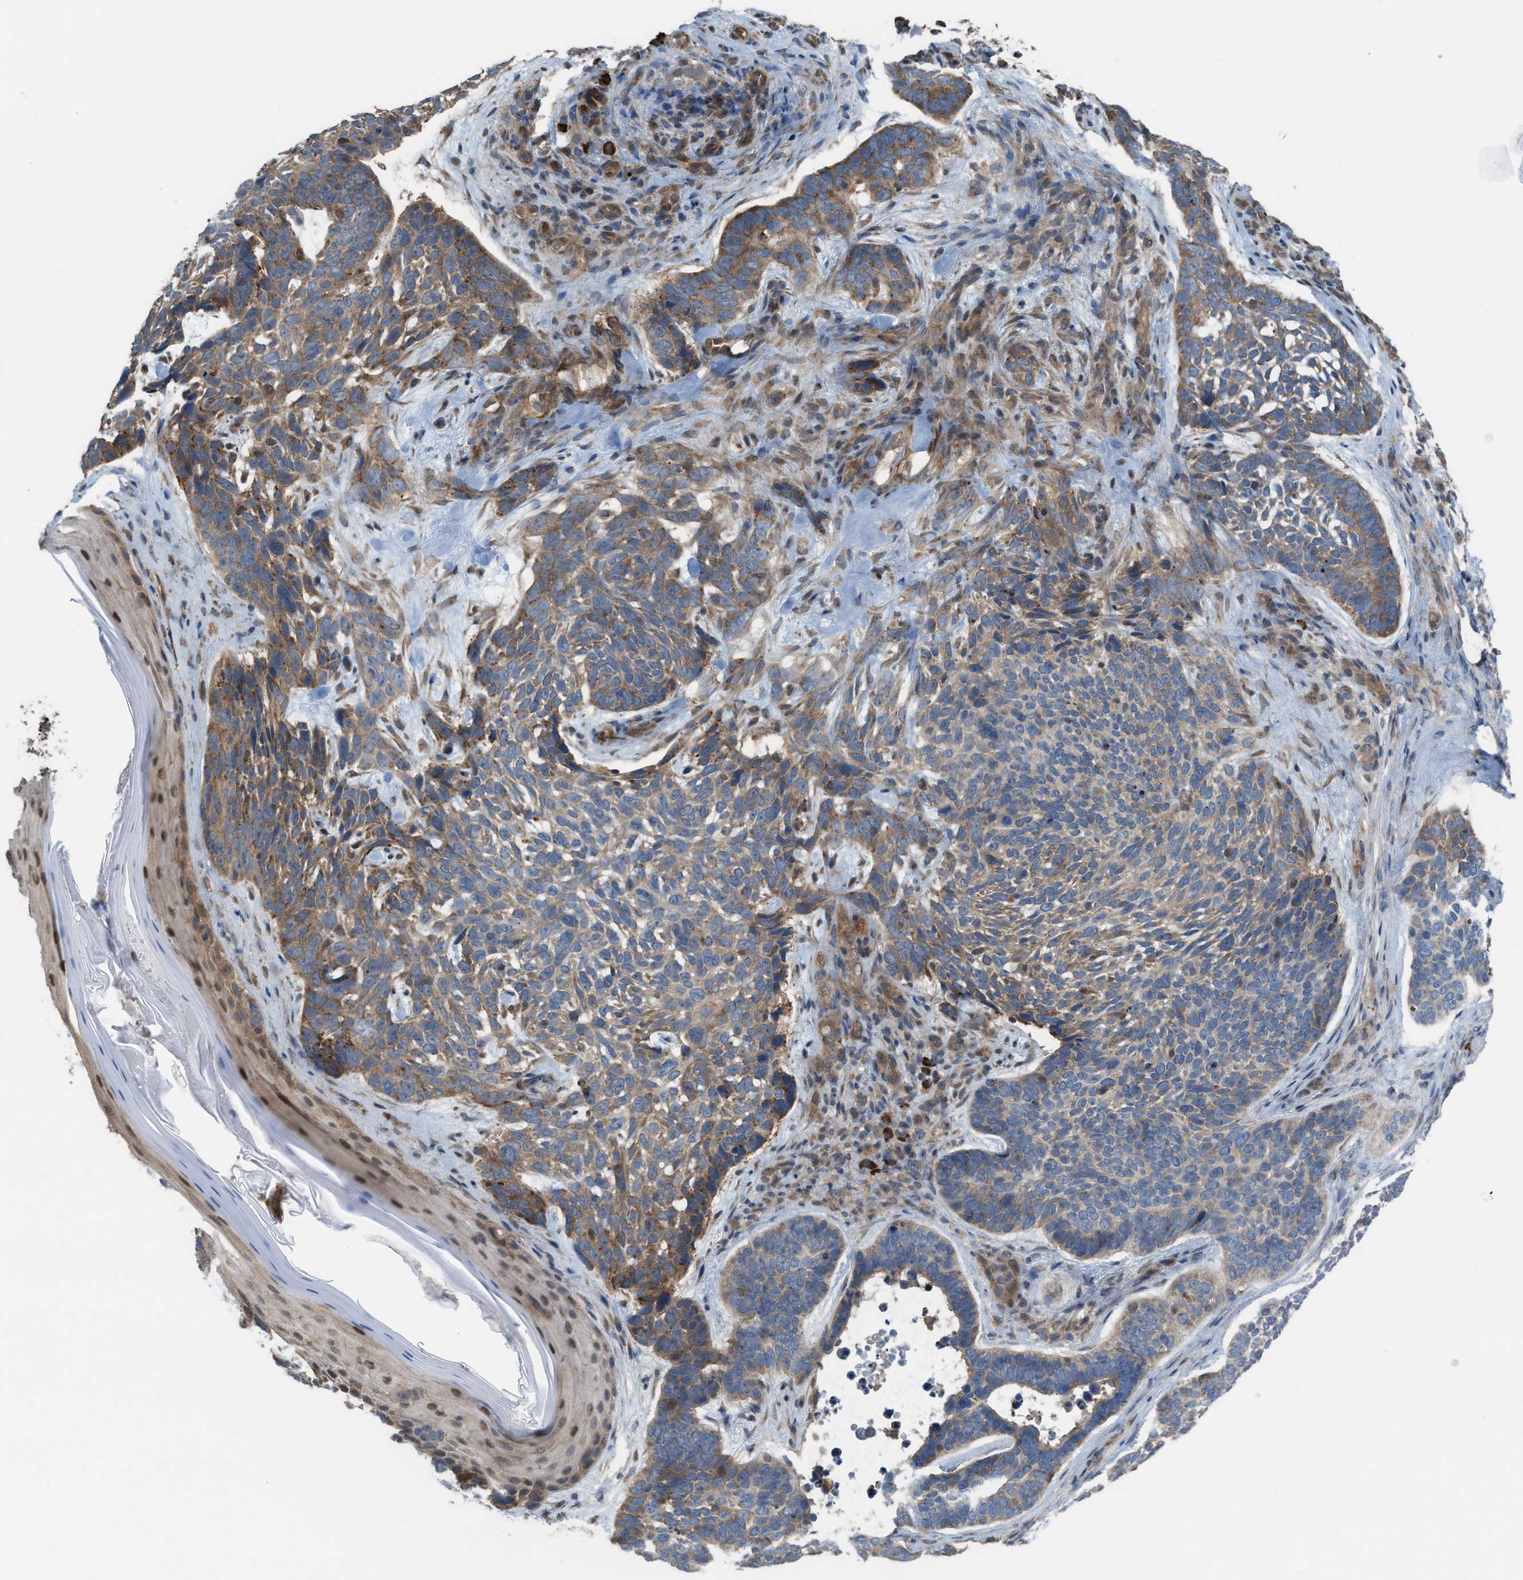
{"staining": {"intensity": "moderate", "quantity": ">75%", "location": "cytoplasmic/membranous"}, "tissue": "skin cancer", "cell_type": "Tumor cells", "image_type": "cancer", "snomed": [{"axis": "morphology", "description": "Basal cell carcinoma"}, {"axis": "topography", "description": "Skin"}, {"axis": "topography", "description": "Skin of head"}], "caption": "A brown stain highlights moderate cytoplasmic/membranous positivity of a protein in human skin basal cell carcinoma tumor cells.", "gene": "PLAA", "patient": {"sex": "female", "age": 85}}